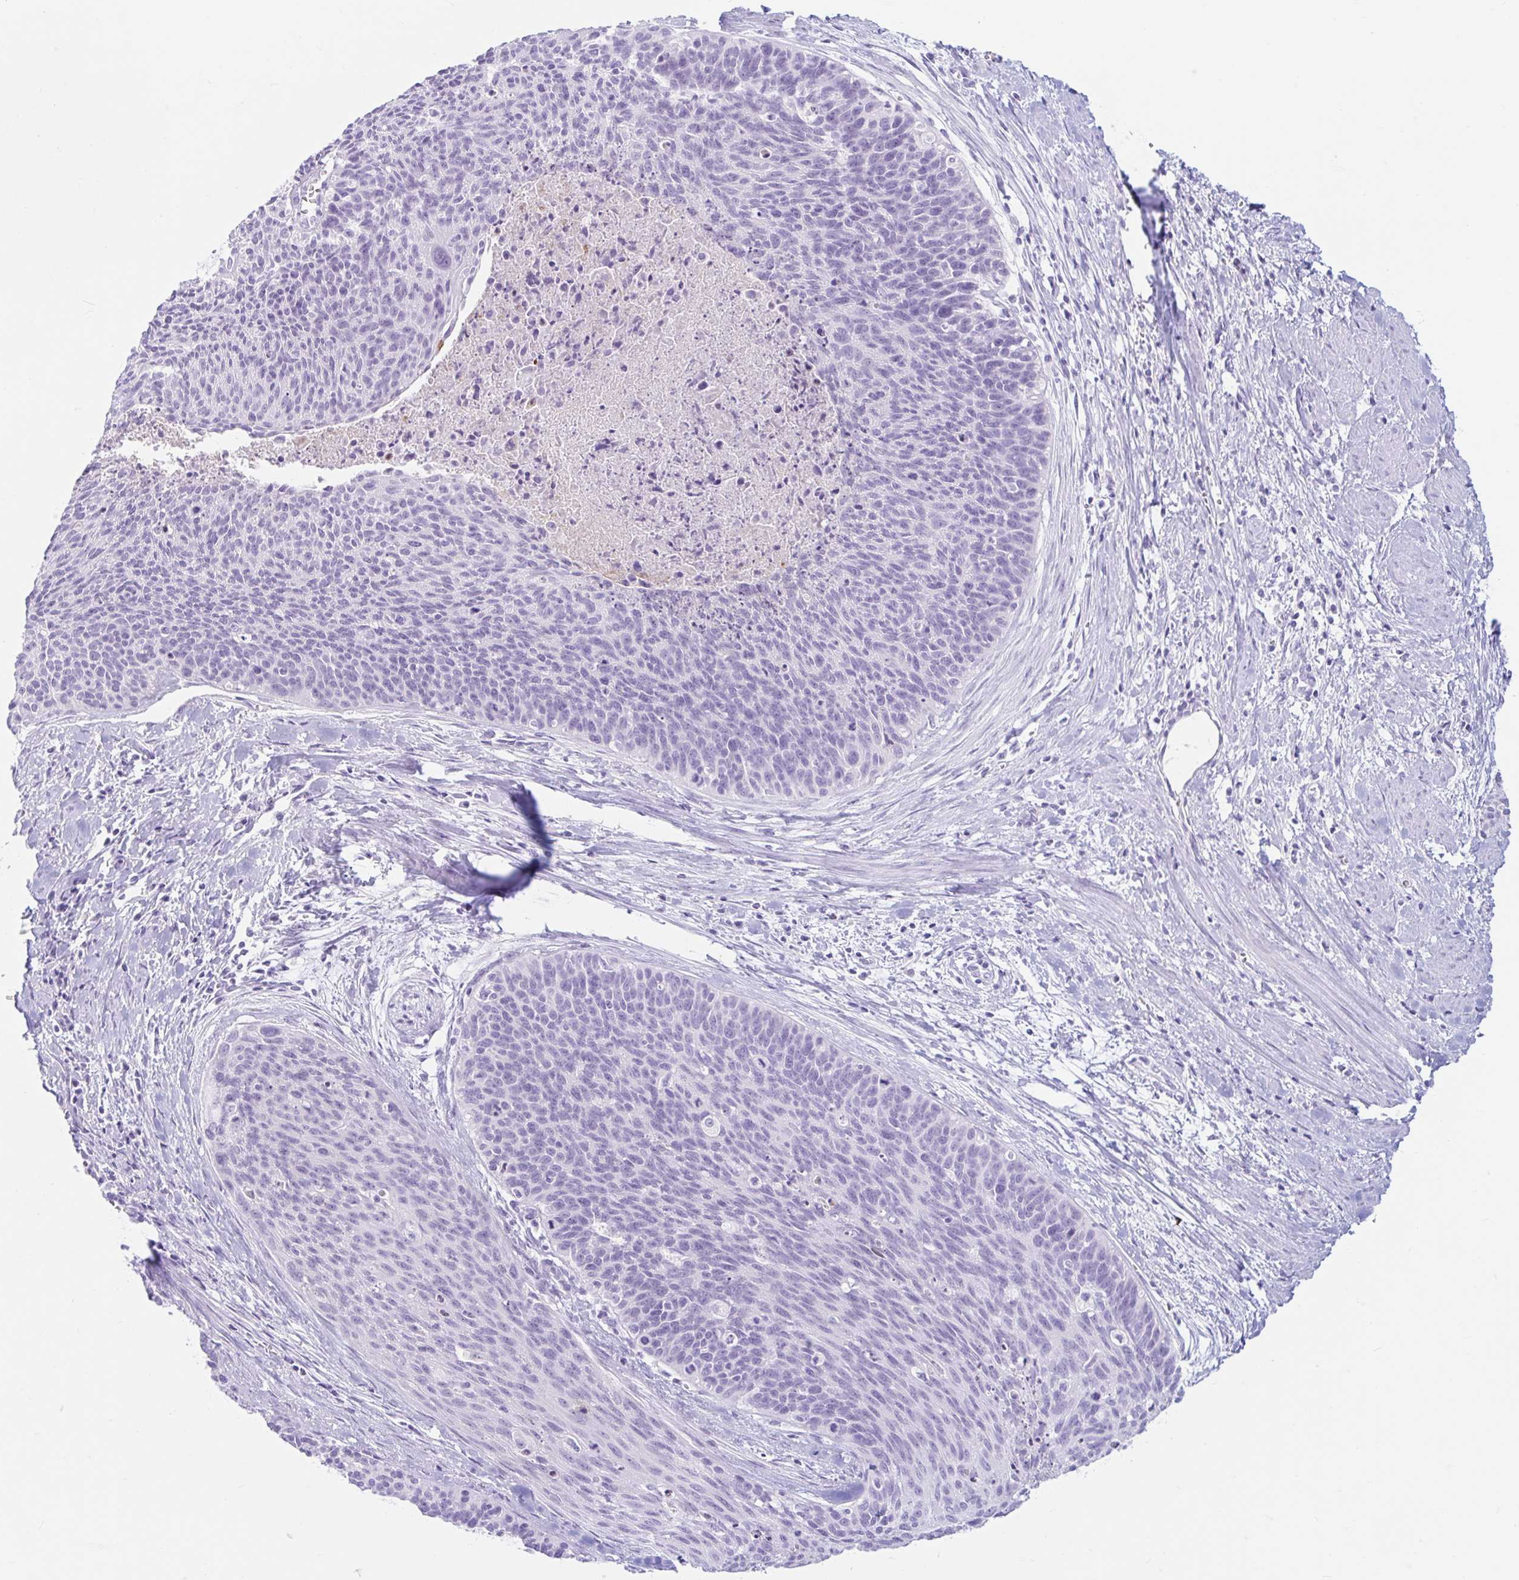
{"staining": {"intensity": "negative", "quantity": "none", "location": "none"}, "tissue": "cervical cancer", "cell_type": "Tumor cells", "image_type": "cancer", "snomed": [{"axis": "morphology", "description": "Squamous cell carcinoma, NOS"}, {"axis": "topography", "description": "Cervix"}], "caption": "Immunohistochemistry (IHC) of human cervical squamous cell carcinoma shows no positivity in tumor cells. (DAB (3,3'-diaminobenzidine) IHC, high magnification).", "gene": "ERICH6", "patient": {"sex": "female", "age": 55}}